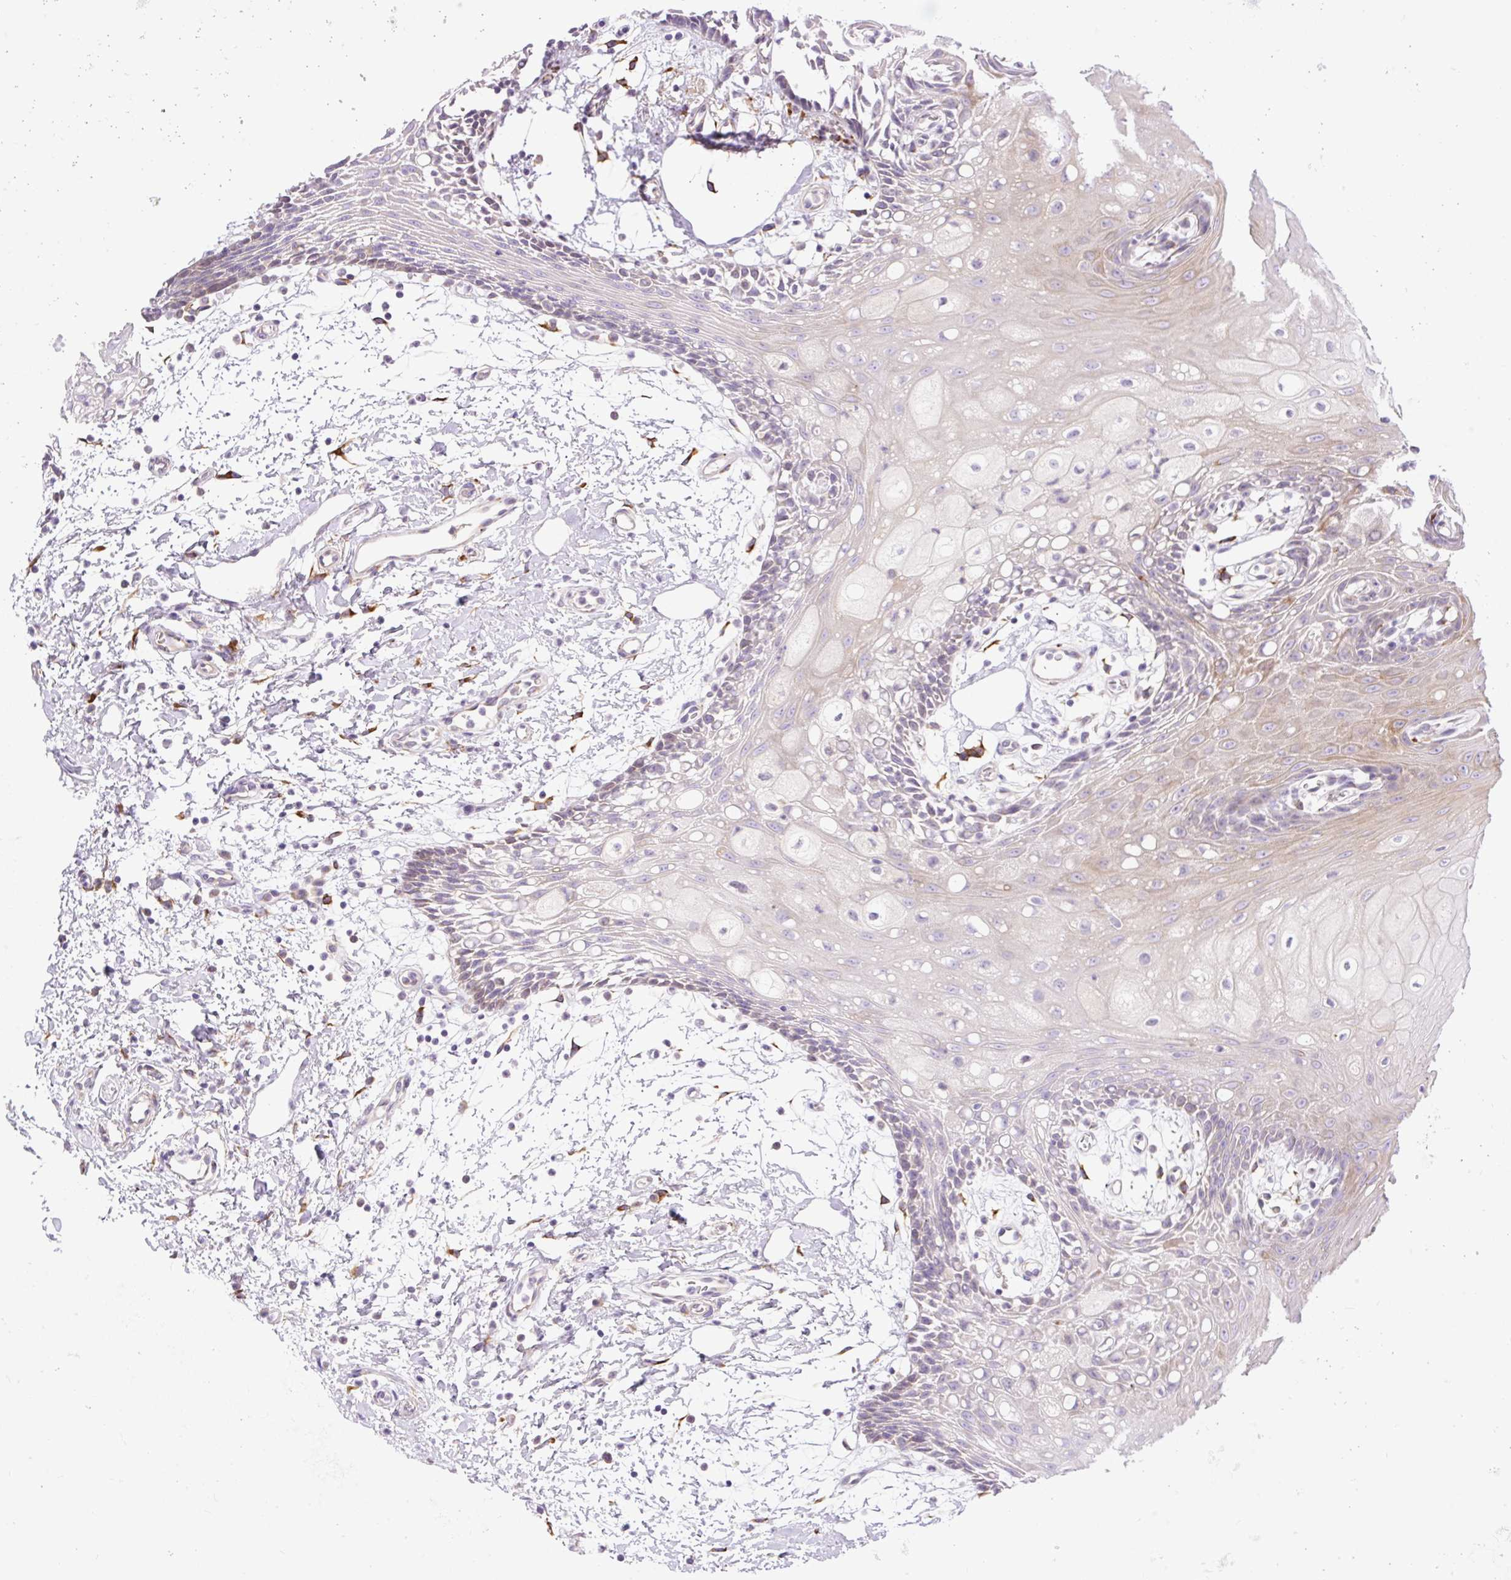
{"staining": {"intensity": "weak", "quantity": "<25%", "location": "cytoplasmic/membranous"}, "tissue": "oral mucosa", "cell_type": "Squamous epithelial cells", "image_type": "normal", "snomed": [{"axis": "morphology", "description": "Normal tissue, NOS"}, {"axis": "topography", "description": "Oral tissue"}], "caption": "The histopathology image reveals no significant staining in squamous epithelial cells of oral mucosa.", "gene": "POFUT1", "patient": {"sex": "female", "age": 59}}